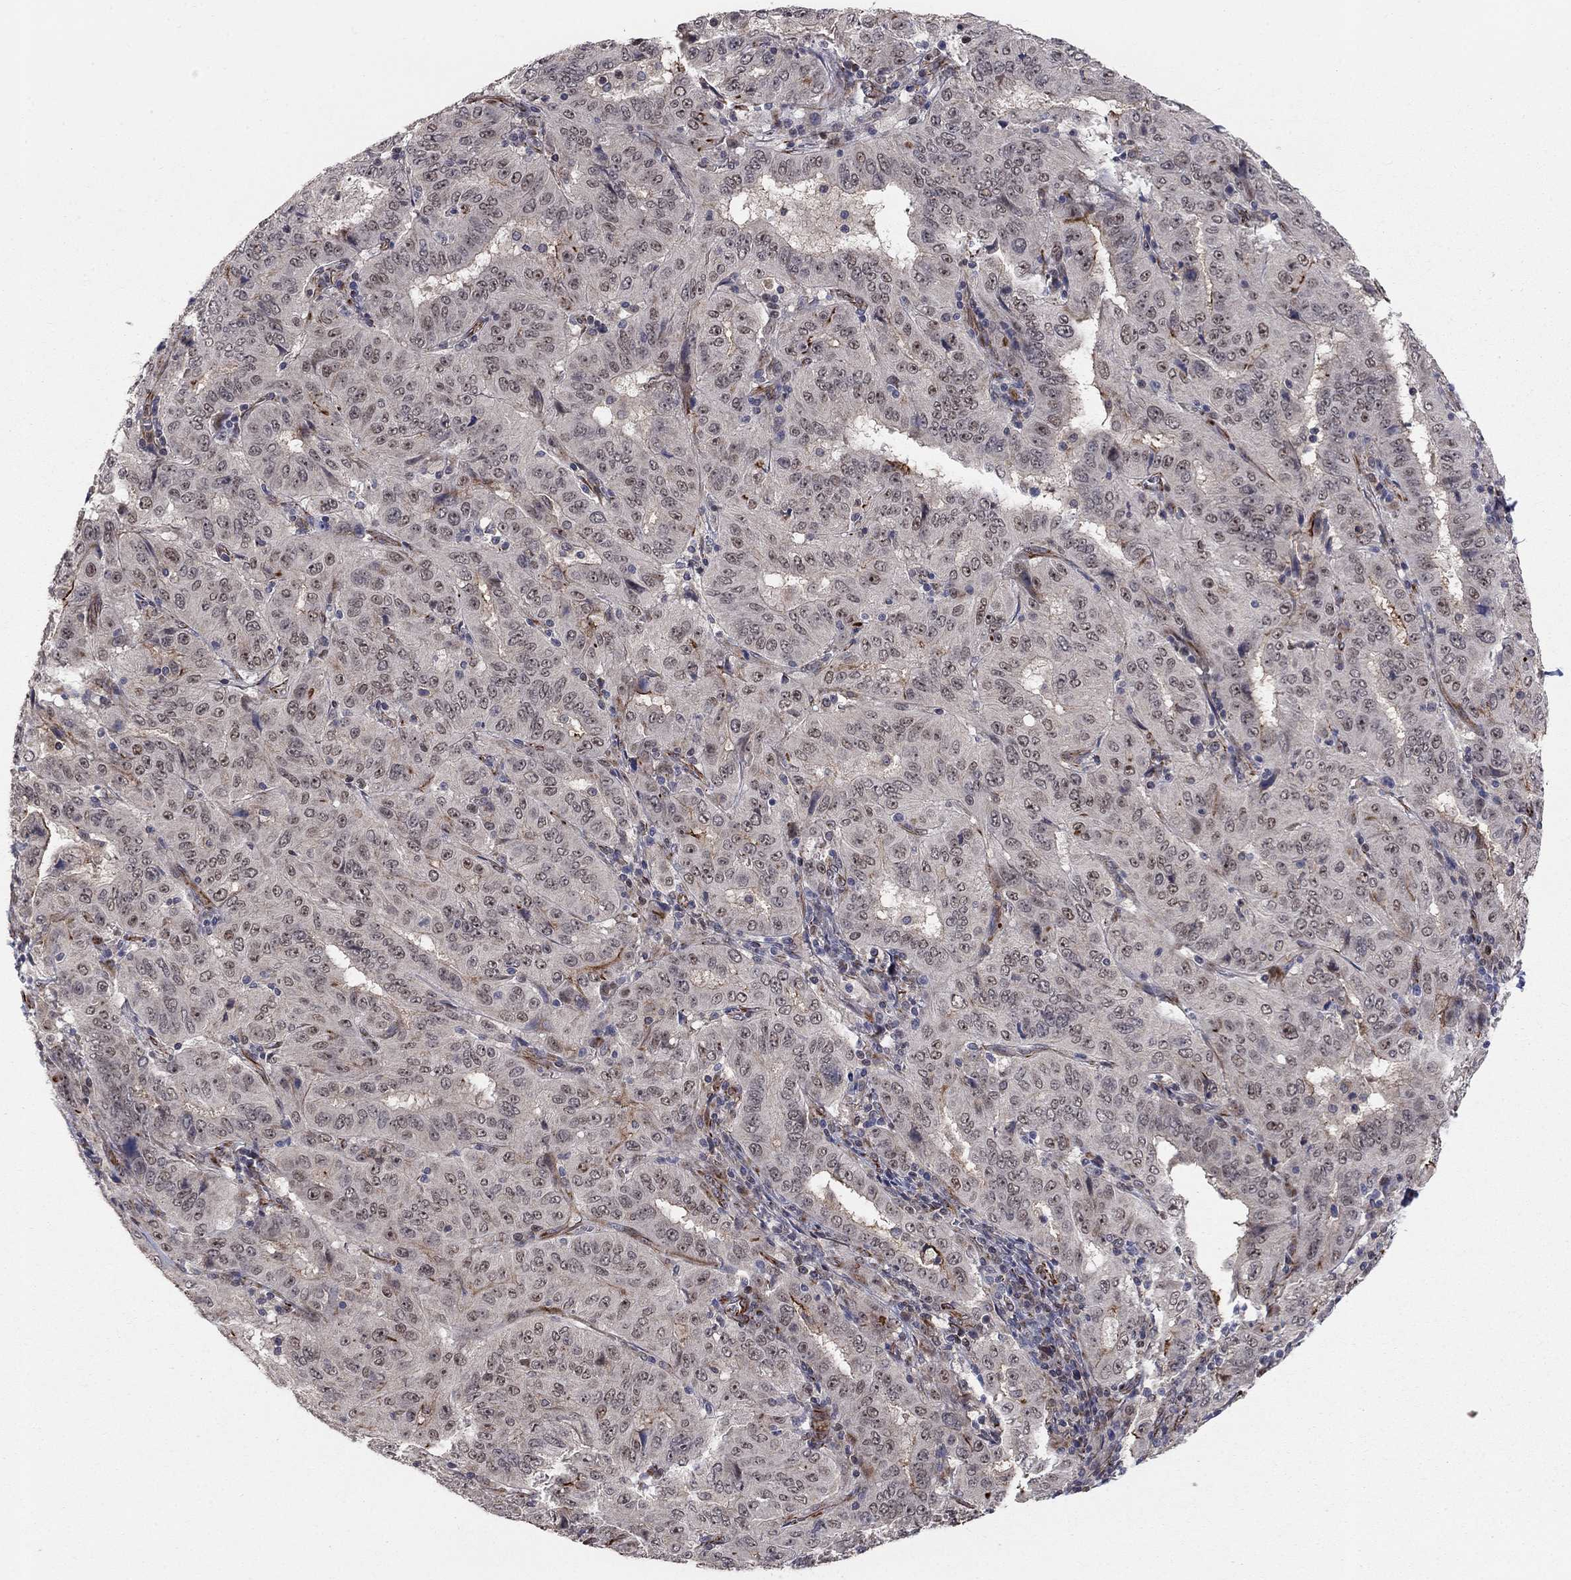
{"staining": {"intensity": "moderate", "quantity": "<25%", "location": "cytoplasmic/membranous"}, "tissue": "pancreatic cancer", "cell_type": "Tumor cells", "image_type": "cancer", "snomed": [{"axis": "morphology", "description": "Adenocarcinoma, NOS"}, {"axis": "topography", "description": "Pancreas"}], "caption": "Immunohistochemical staining of human adenocarcinoma (pancreatic) reveals low levels of moderate cytoplasmic/membranous protein expression in approximately <25% of tumor cells.", "gene": "MSRA", "patient": {"sex": "male", "age": 63}}